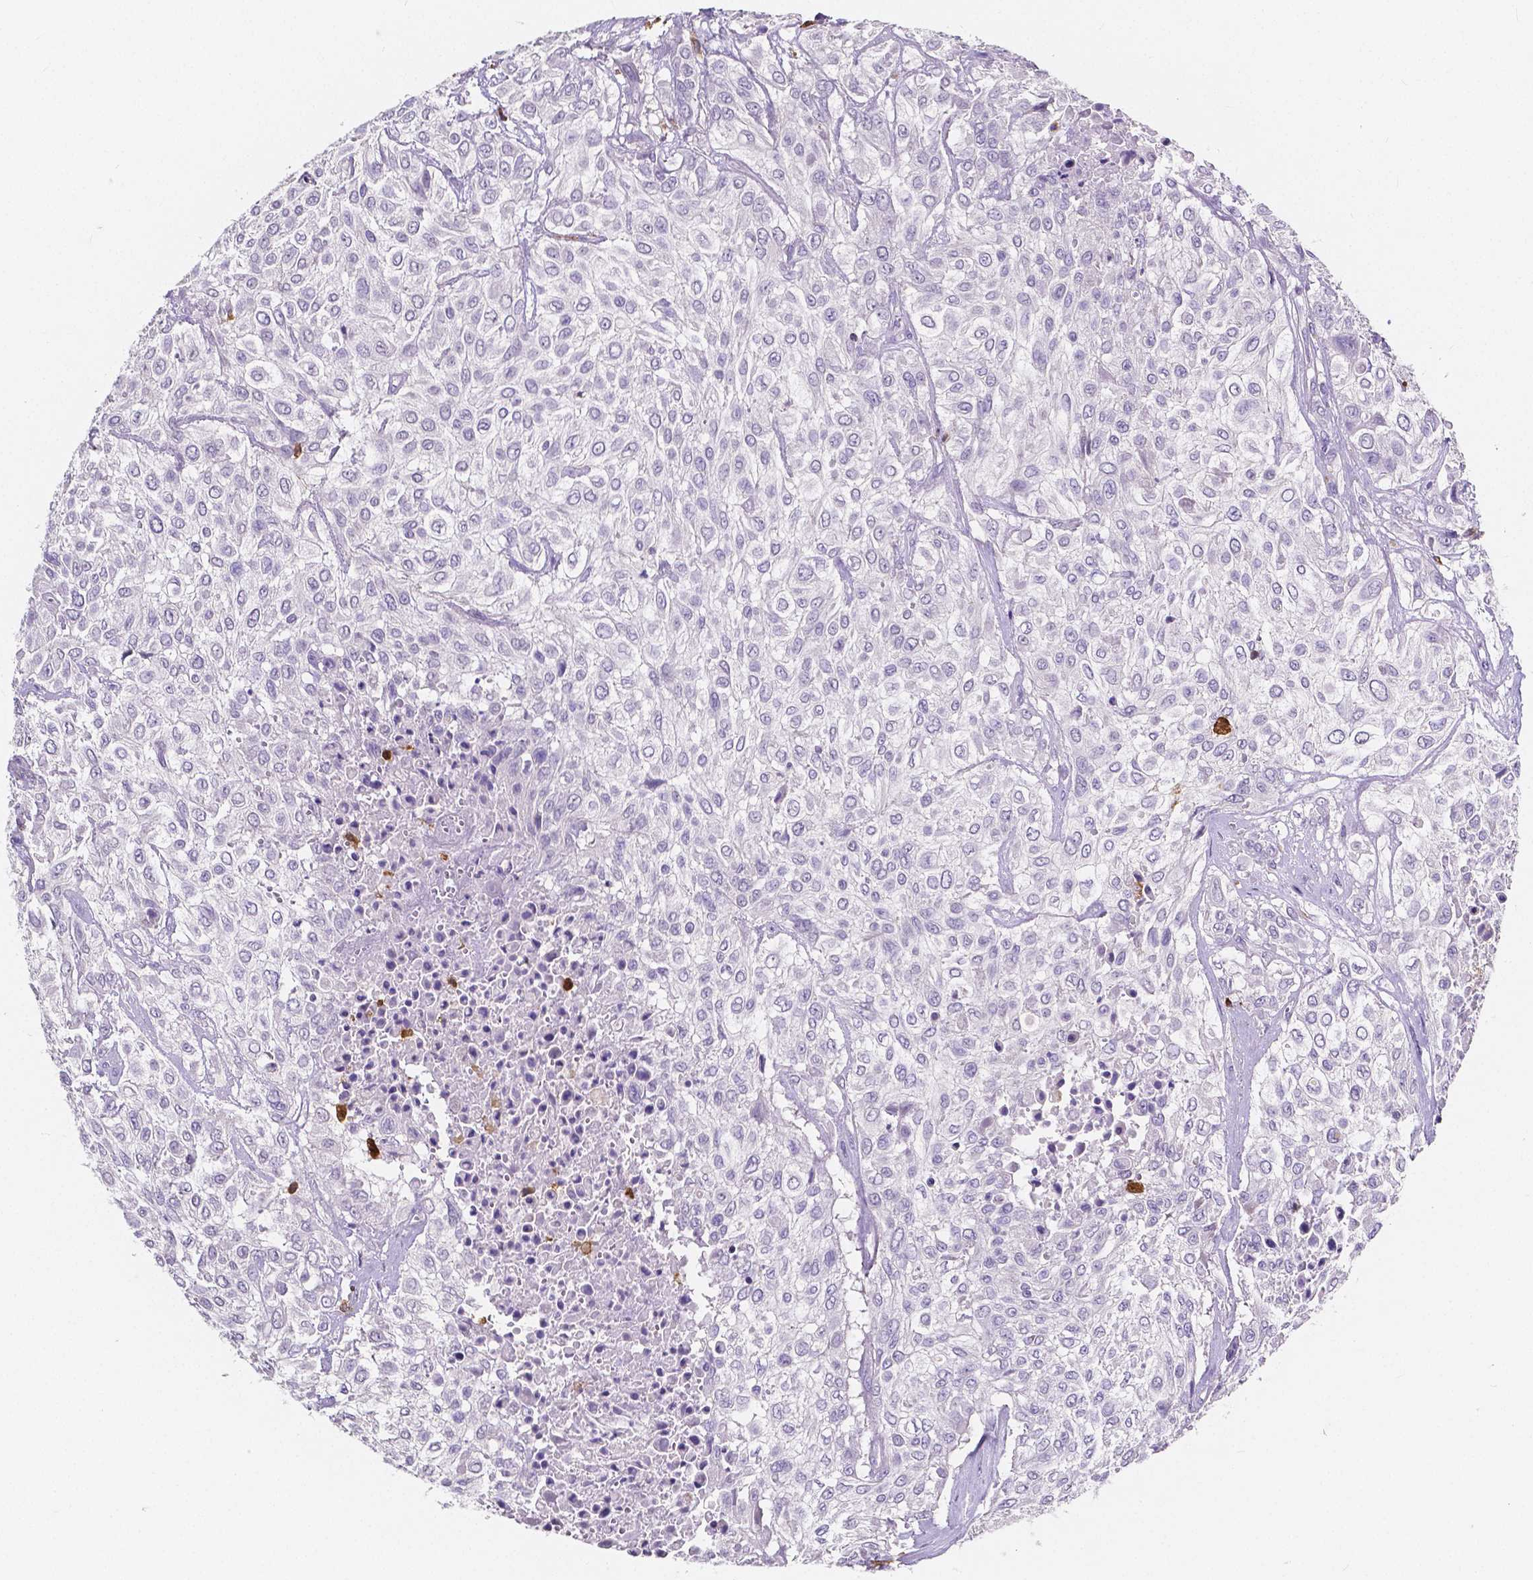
{"staining": {"intensity": "negative", "quantity": "none", "location": "none"}, "tissue": "urothelial cancer", "cell_type": "Tumor cells", "image_type": "cancer", "snomed": [{"axis": "morphology", "description": "Urothelial carcinoma, High grade"}, {"axis": "topography", "description": "Urinary bladder"}], "caption": "Urothelial cancer stained for a protein using IHC shows no staining tumor cells.", "gene": "ACP5", "patient": {"sex": "male", "age": 57}}